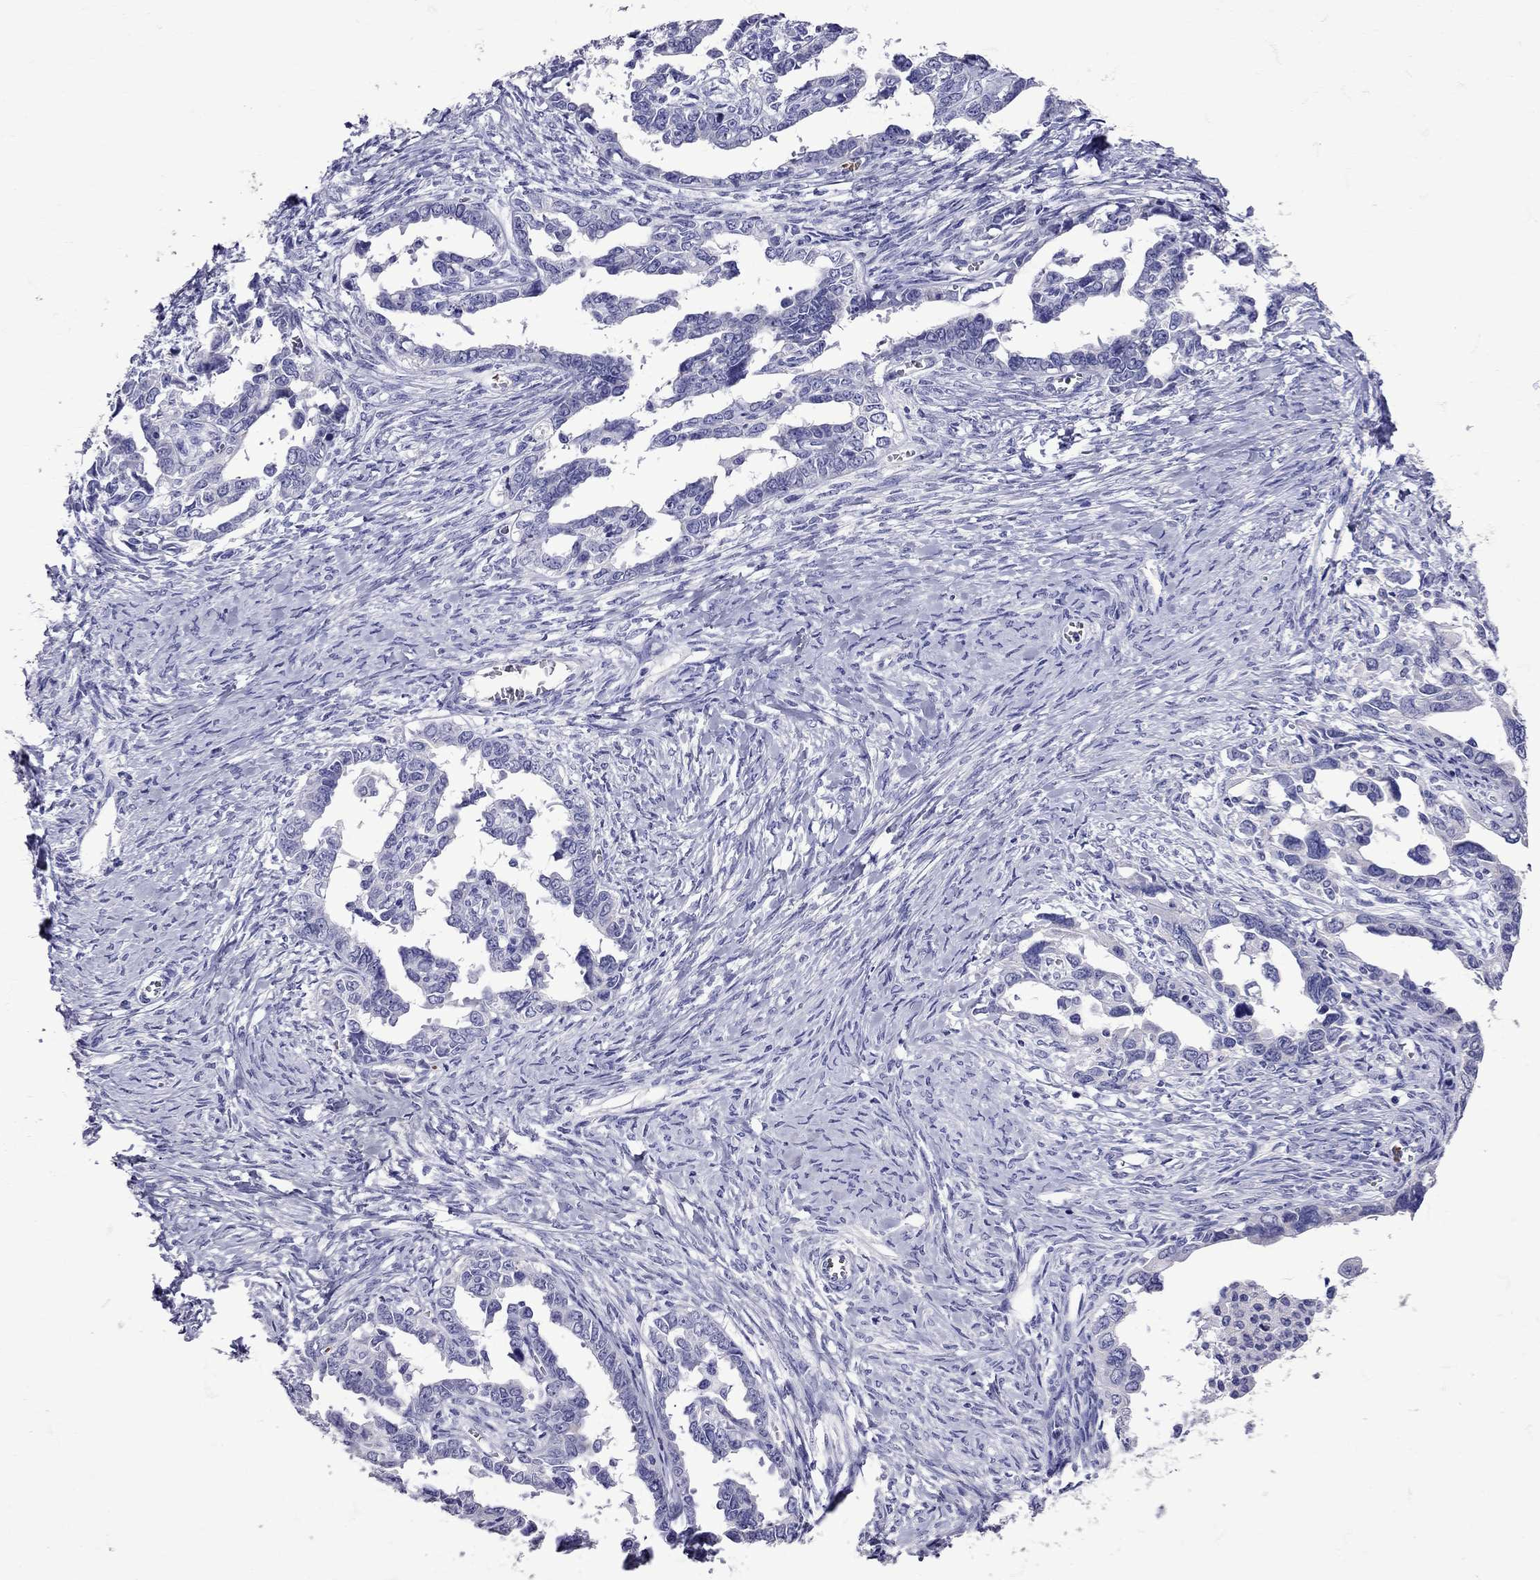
{"staining": {"intensity": "negative", "quantity": "none", "location": "none"}, "tissue": "ovarian cancer", "cell_type": "Tumor cells", "image_type": "cancer", "snomed": [{"axis": "morphology", "description": "Cystadenocarcinoma, serous, NOS"}, {"axis": "topography", "description": "Ovary"}], "caption": "This photomicrograph is of ovarian serous cystadenocarcinoma stained with immunohistochemistry (IHC) to label a protein in brown with the nuclei are counter-stained blue. There is no staining in tumor cells.", "gene": "TBR1", "patient": {"sex": "female", "age": 69}}